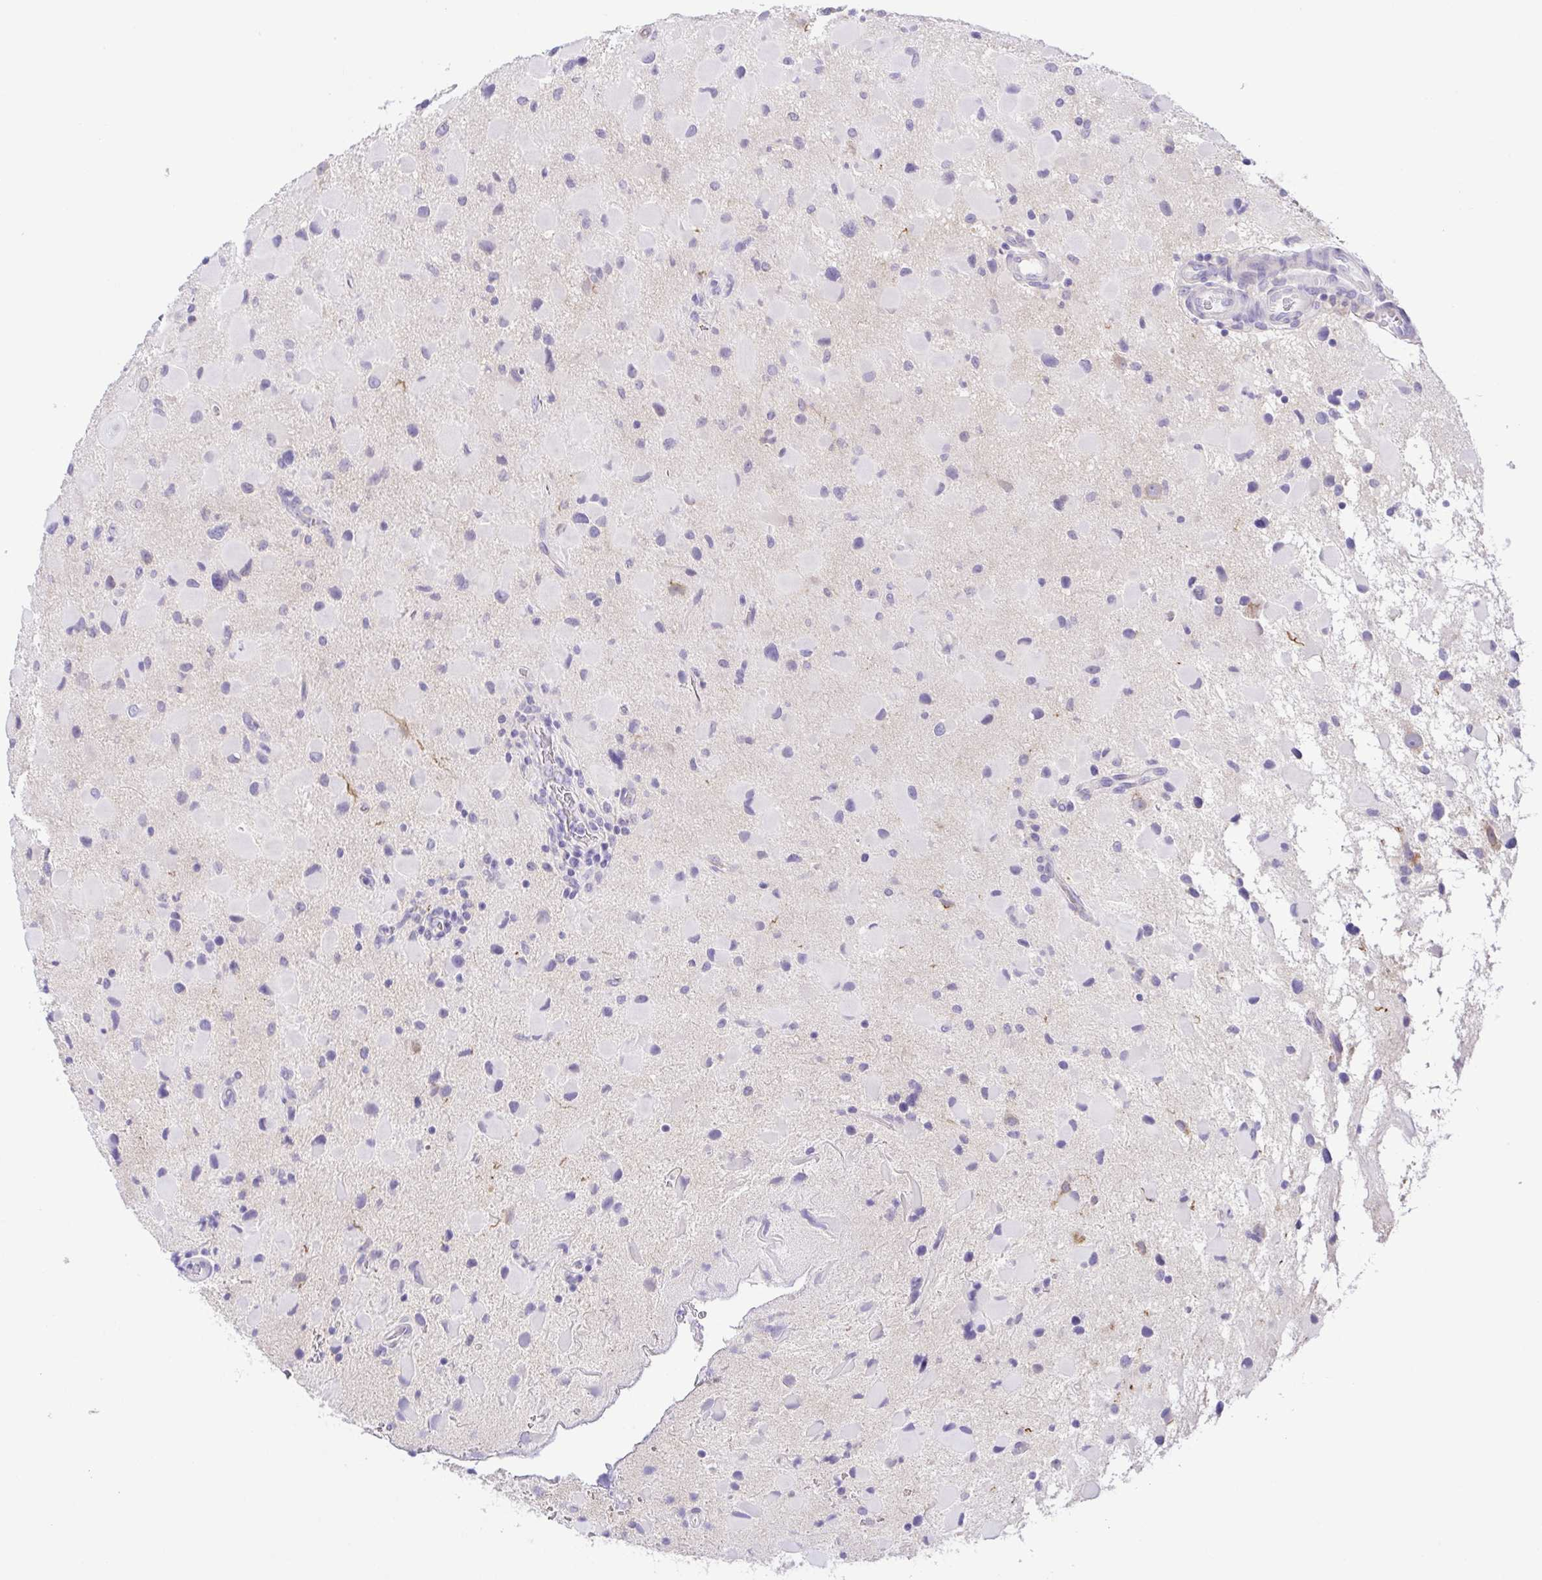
{"staining": {"intensity": "negative", "quantity": "none", "location": "none"}, "tissue": "glioma", "cell_type": "Tumor cells", "image_type": "cancer", "snomed": [{"axis": "morphology", "description": "Glioma, malignant, Low grade"}, {"axis": "topography", "description": "Brain"}], "caption": "An IHC photomicrograph of malignant glioma (low-grade) is shown. There is no staining in tumor cells of malignant glioma (low-grade).", "gene": "KRTDAP", "patient": {"sex": "female", "age": 32}}